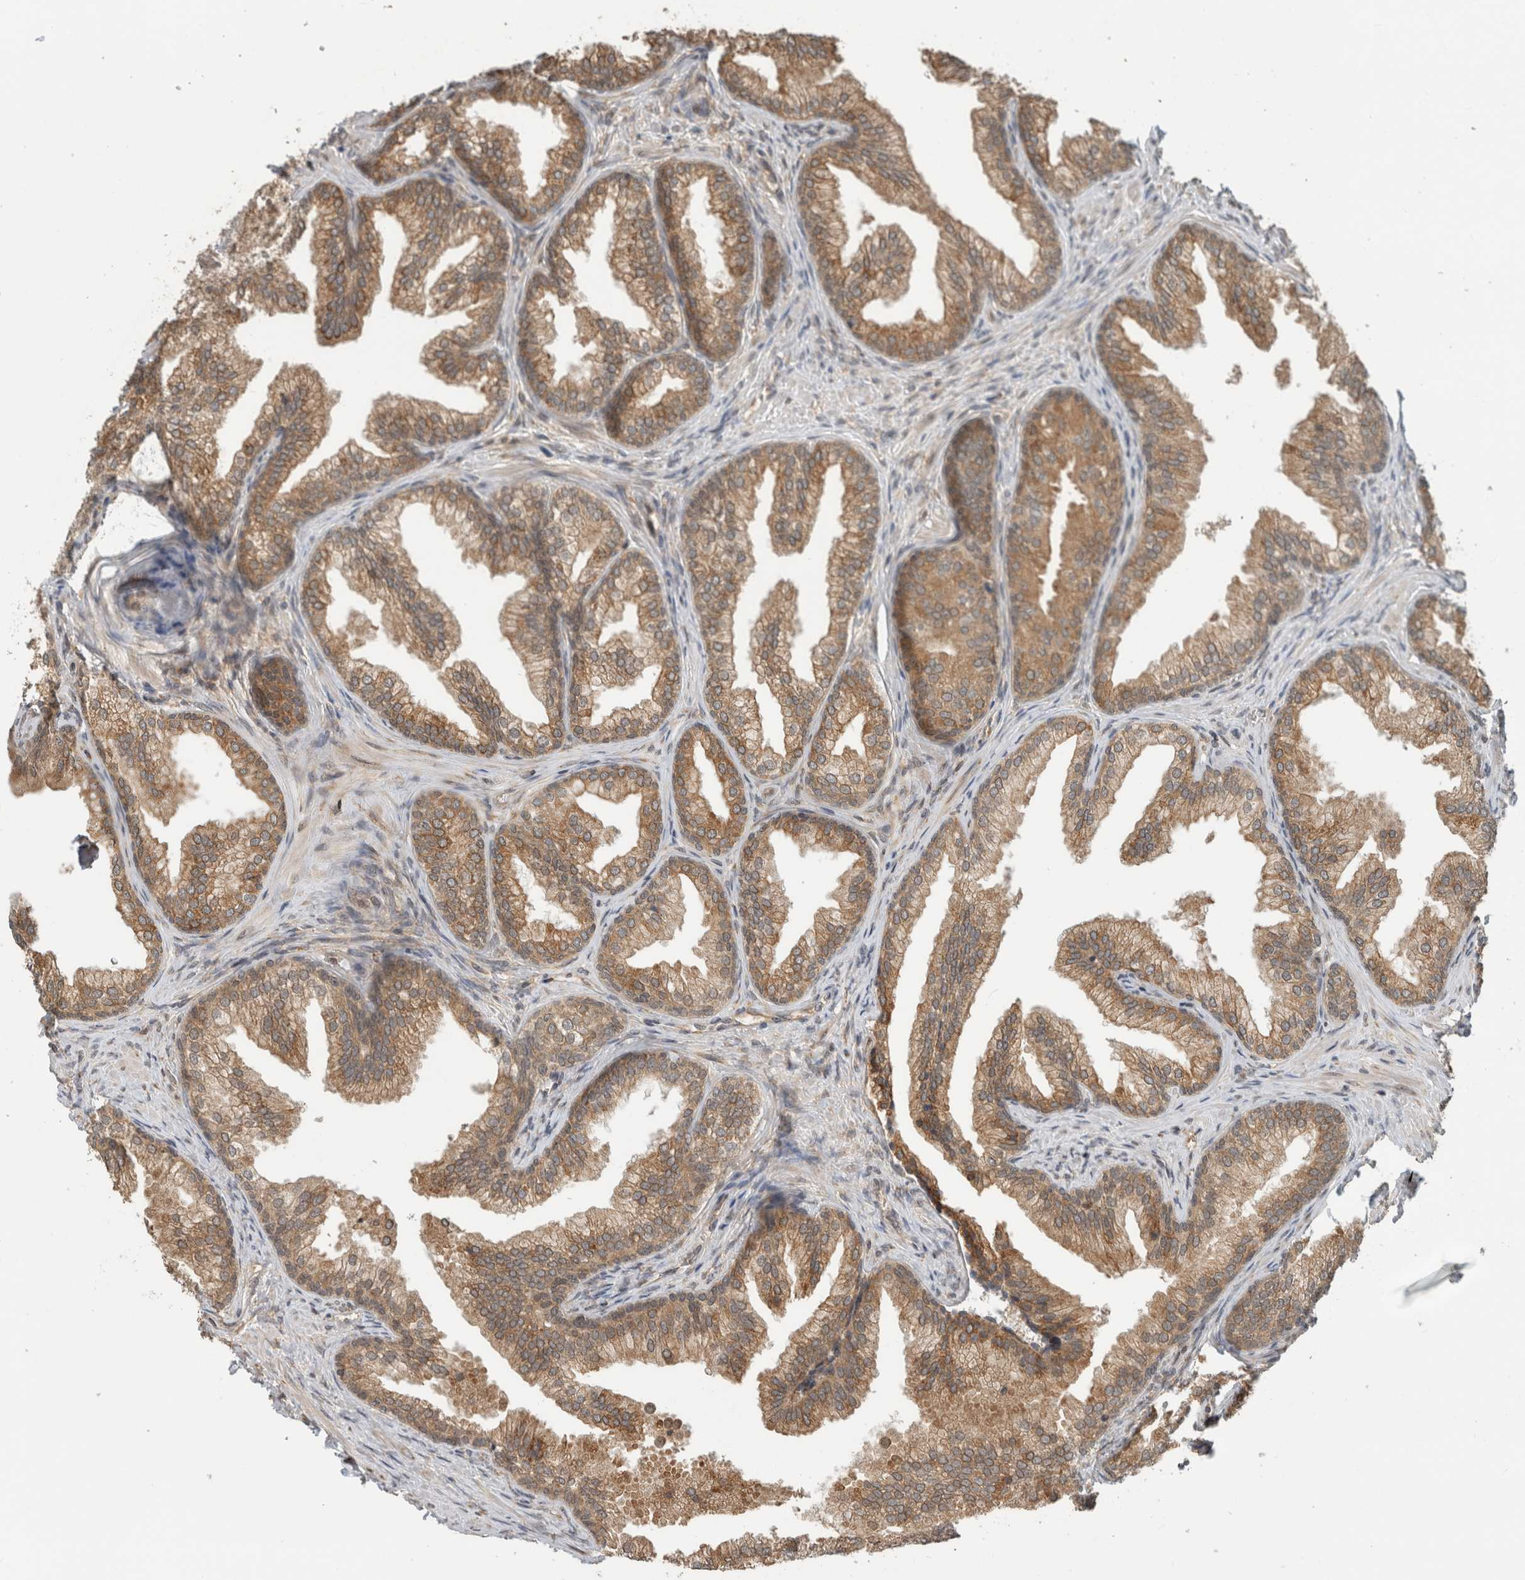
{"staining": {"intensity": "moderate", "quantity": "25%-75%", "location": "cytoplasmic/membranous"}, "tissue": "prostate", "cell_type": "Glandular cells", "image_type": "normal", "snomed": [{"axis": "morphology", "description": "Normal tissue, NOS"}, {"axis": "topography", "description": "Prostate"}], "caption": "IHC (DAB) staining of benign prostate exhibits moderate cytoplasmic/membranous protein staining in about 25%-75% of glandular cells.", "gene": "MS4A7", "patient": {"sex": "male", "age": 76}}